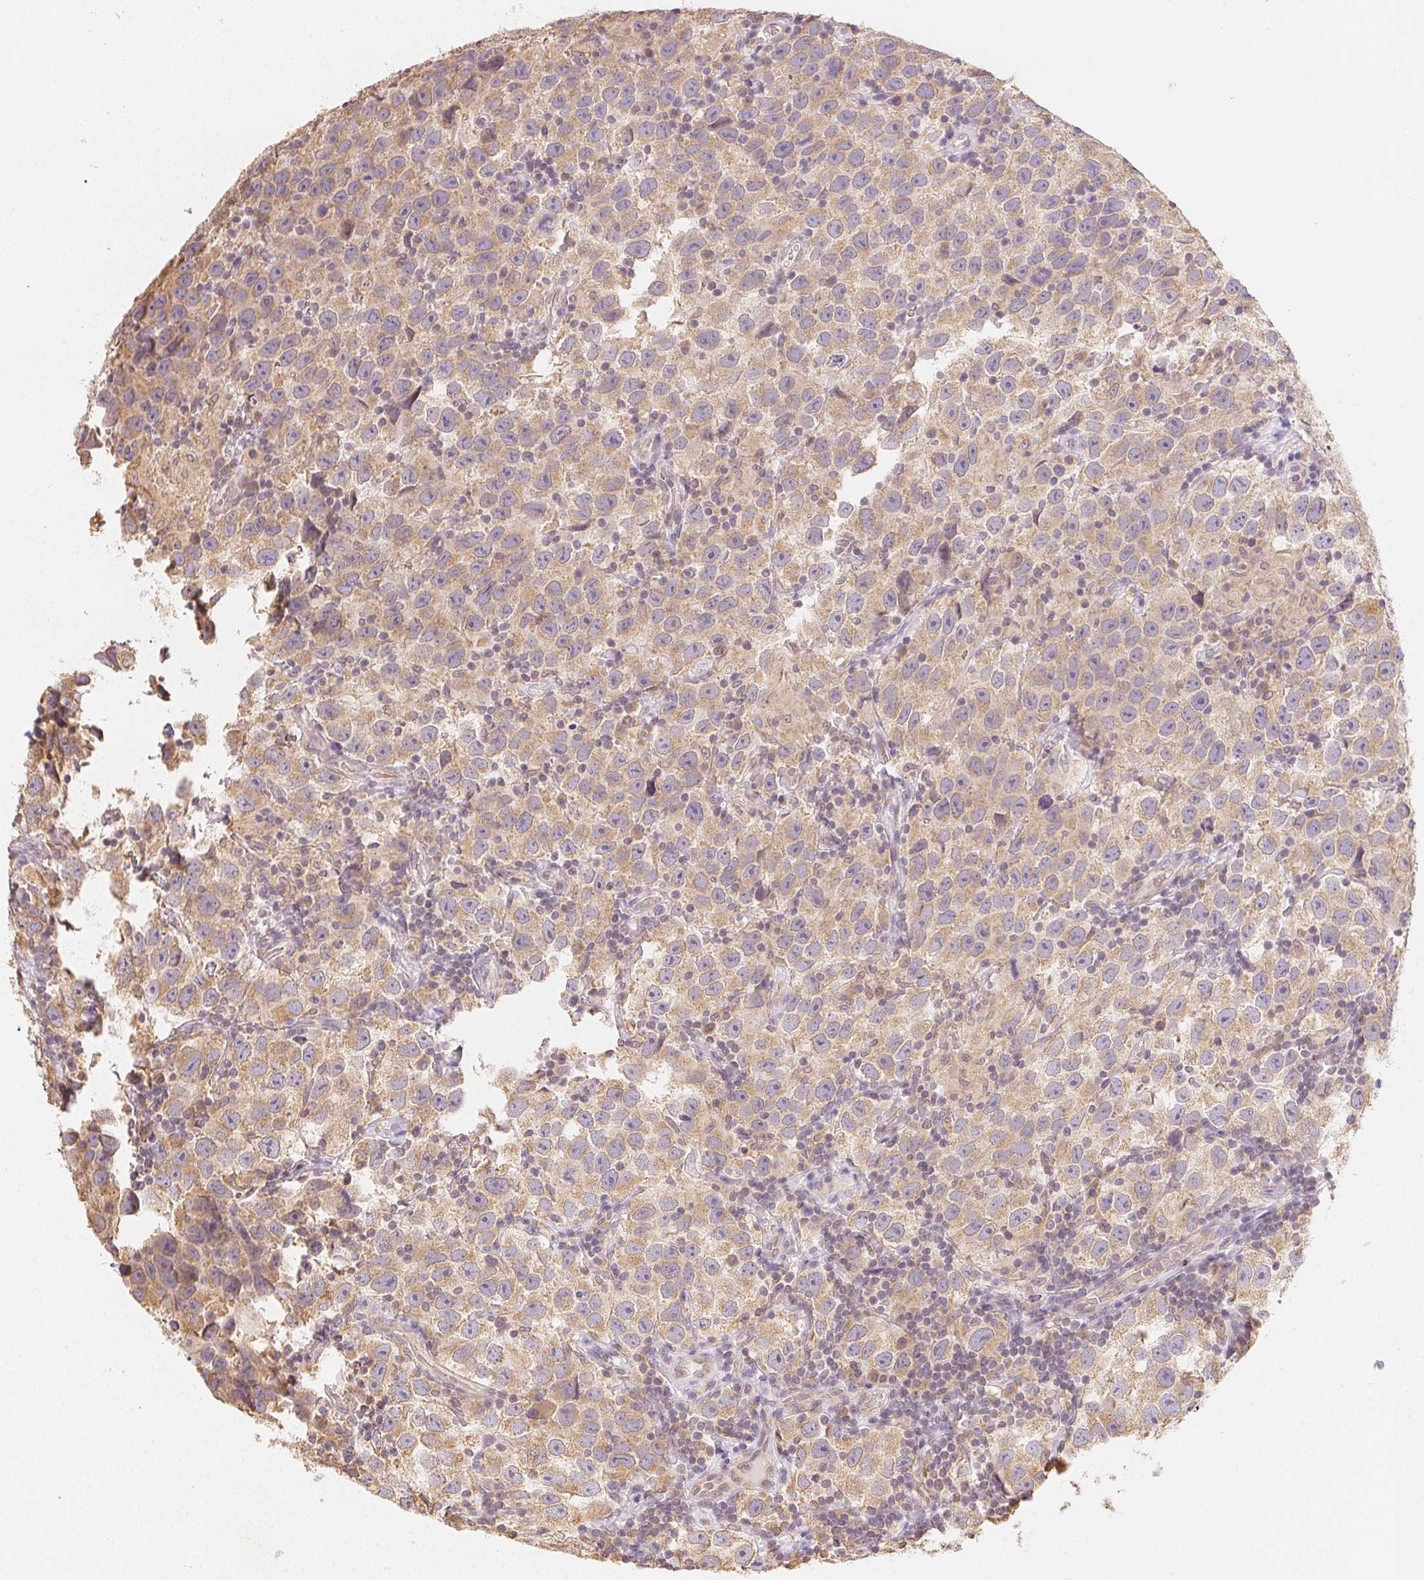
{"staining": {"intensity": "weak", "quantity": ">75%", "location": "cytoplasmic/membranous"}, "tissue": "testis cancer", "cell_type": "Tumor cells", "image_type": "cancer", "snomed": [{"axis": "morphology", "description": "Seminoma, NOS"}, {"axis": "topography", "description": "Testis"}], "caption": "Immunohistochemical staining of human testis cancer reveals low levels of weak cytoplasmic/membranous protein staining in approximately >75% of tumor cells.", "gene": "SEZ6L2", "patient": {"sex": "male", "age": 26}}